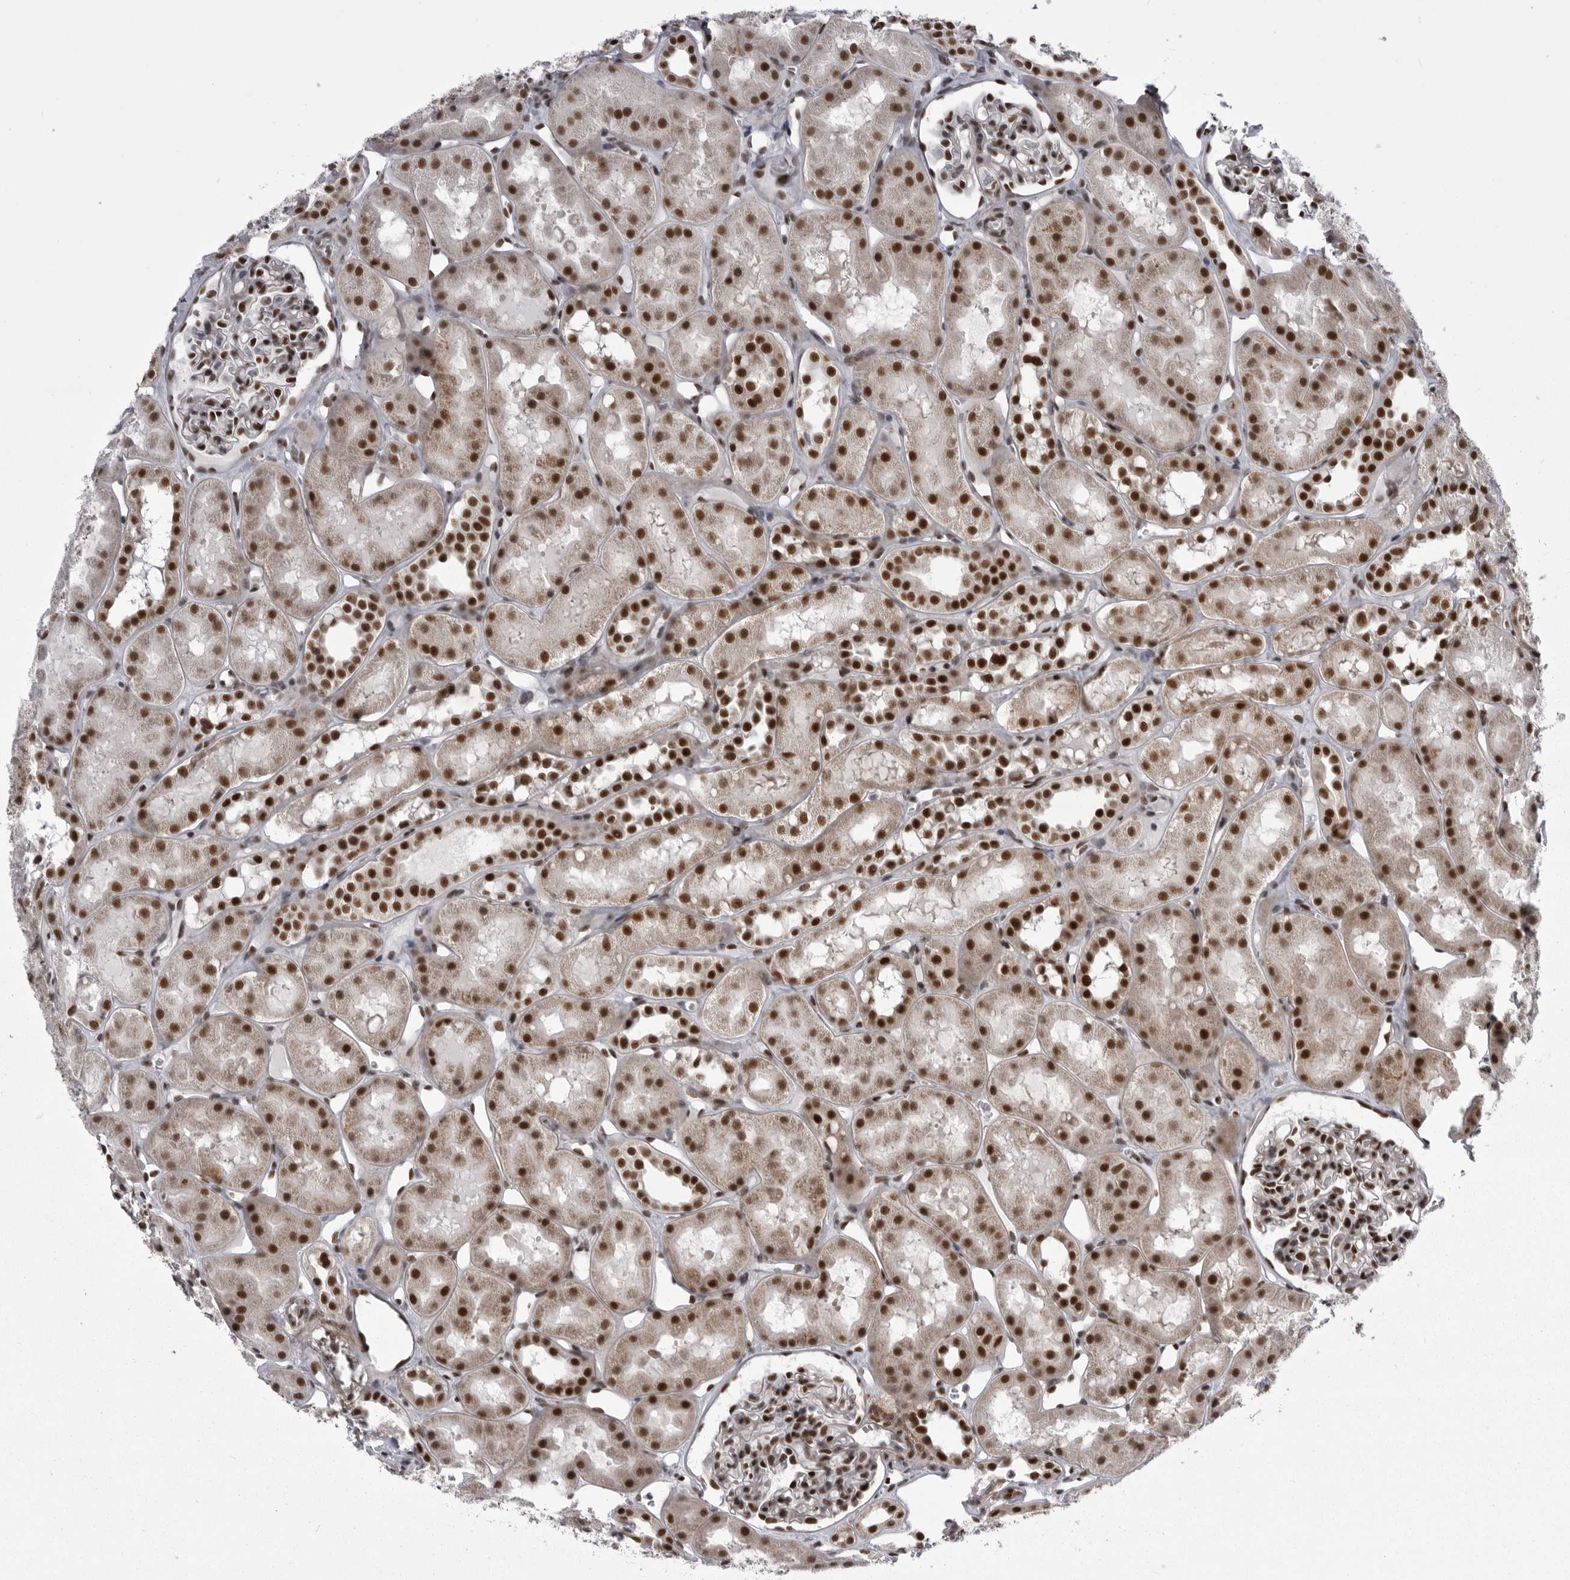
{"staining": {"intensity": "strong", "quantity": ">75%", "location": "nuclear"}, "tissue": "kidney", "cell_type": "Cells in glomeruli", "image_type": "normal", "snomed": [{"axis": "morphology", "description": "Normal tissue, NOS"}, {"axis": "topography", "description": "Kidney"}], "caption": "Immunohistochemical staining of unremarkable human kidney reveals high levels of strong nuclear staining in about >75% of cells in glomeruli. The protein of interest is shown in brown color, while the nuclei are stained blue.", "gene": "MEPCE", "patient": {"sex": "male", "age": 16}}